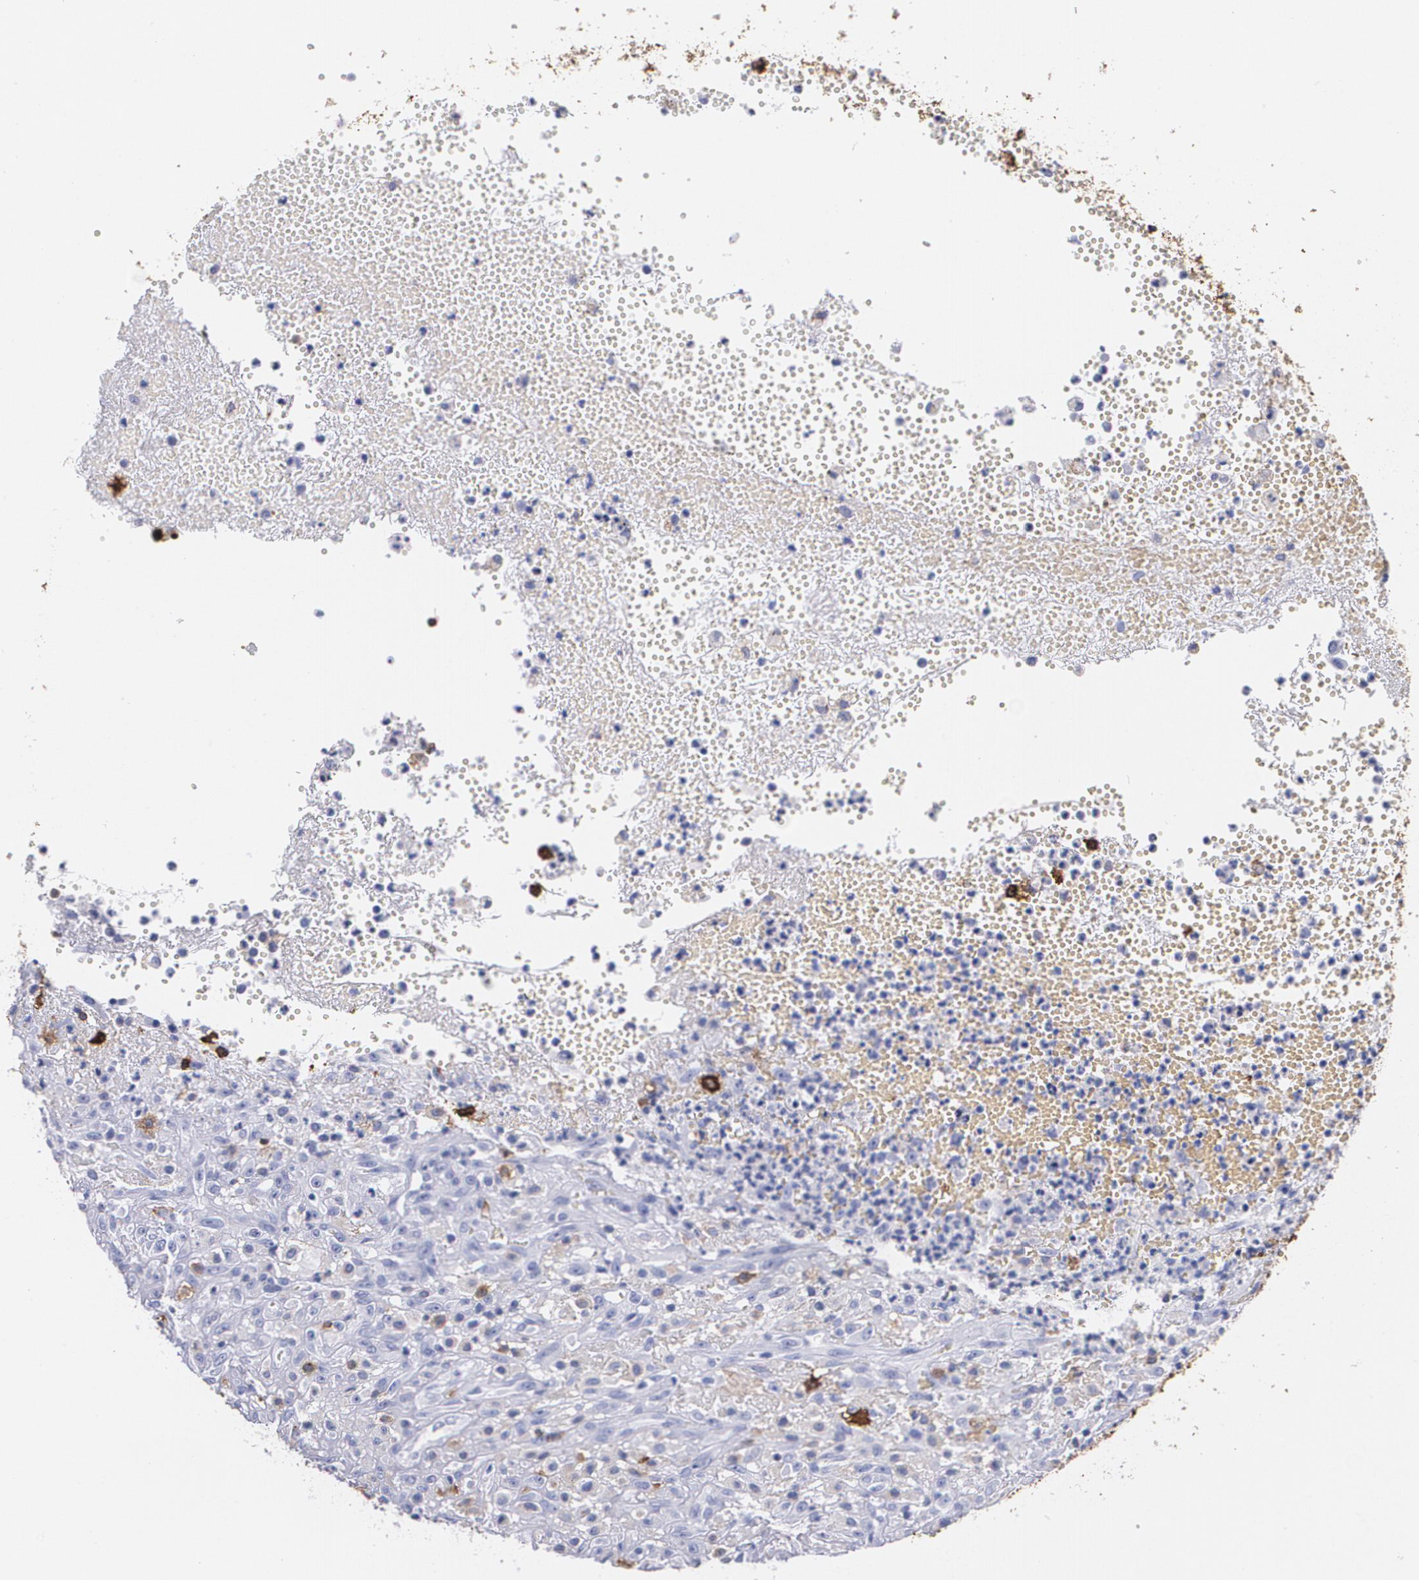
{"staining": {"intensity": "weak", "quantity": ">75%", "location": "cytoplasmic/membranous"}, "tissue": "glioma", "cell_type": "Tumor cells", "image_type": "cancer", "snomed": [{"axis": "morphology", "description": "Glioma, malignant, High grade"}, {"axis": "topography", "description": "Brain"}], "caption": "Weak cytoplasmic/membranous protein positivity is identified in about >75% of tumor cells in glioma.", "gene": "HLA-DRA", "patient": {"sex": "male", "age": 66}}